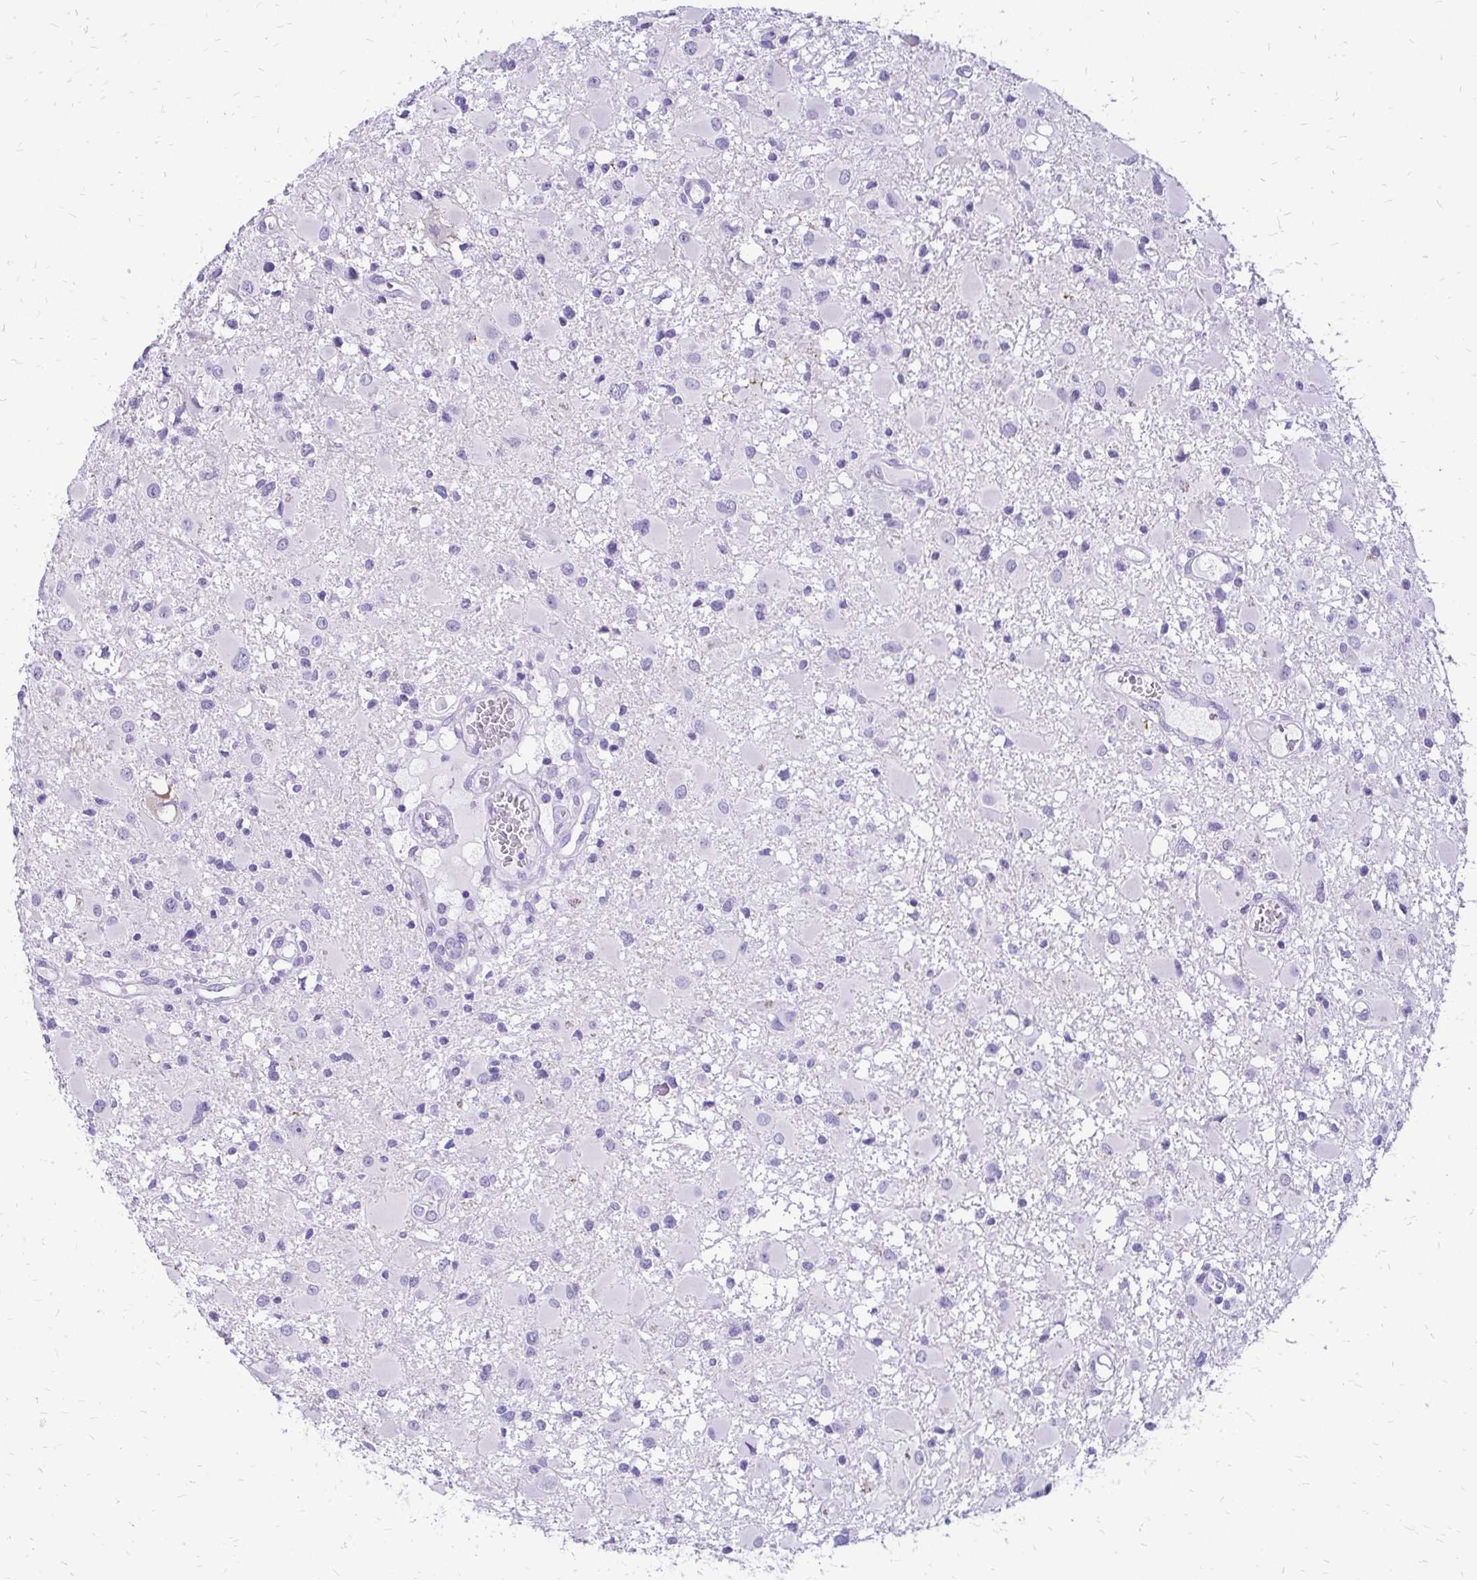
{"staining": {"intensity": "negative", "quantity": "none", "location": "none"}, "tissue": "glioma", "cell_type": "Tumor cells", "image_type": "cancer", "snomed": [{"axis": "morphology", "description": "Glioma, malignant, High grade"}, {"axis": "topography", "description": "Brain"}], "caption": "Protein analysis of high-grade glioma (malignant) shows no significant positivity in tumor cells.", "gene": "SLC32A1", "patient": {"sex": "male", "age": 54}}